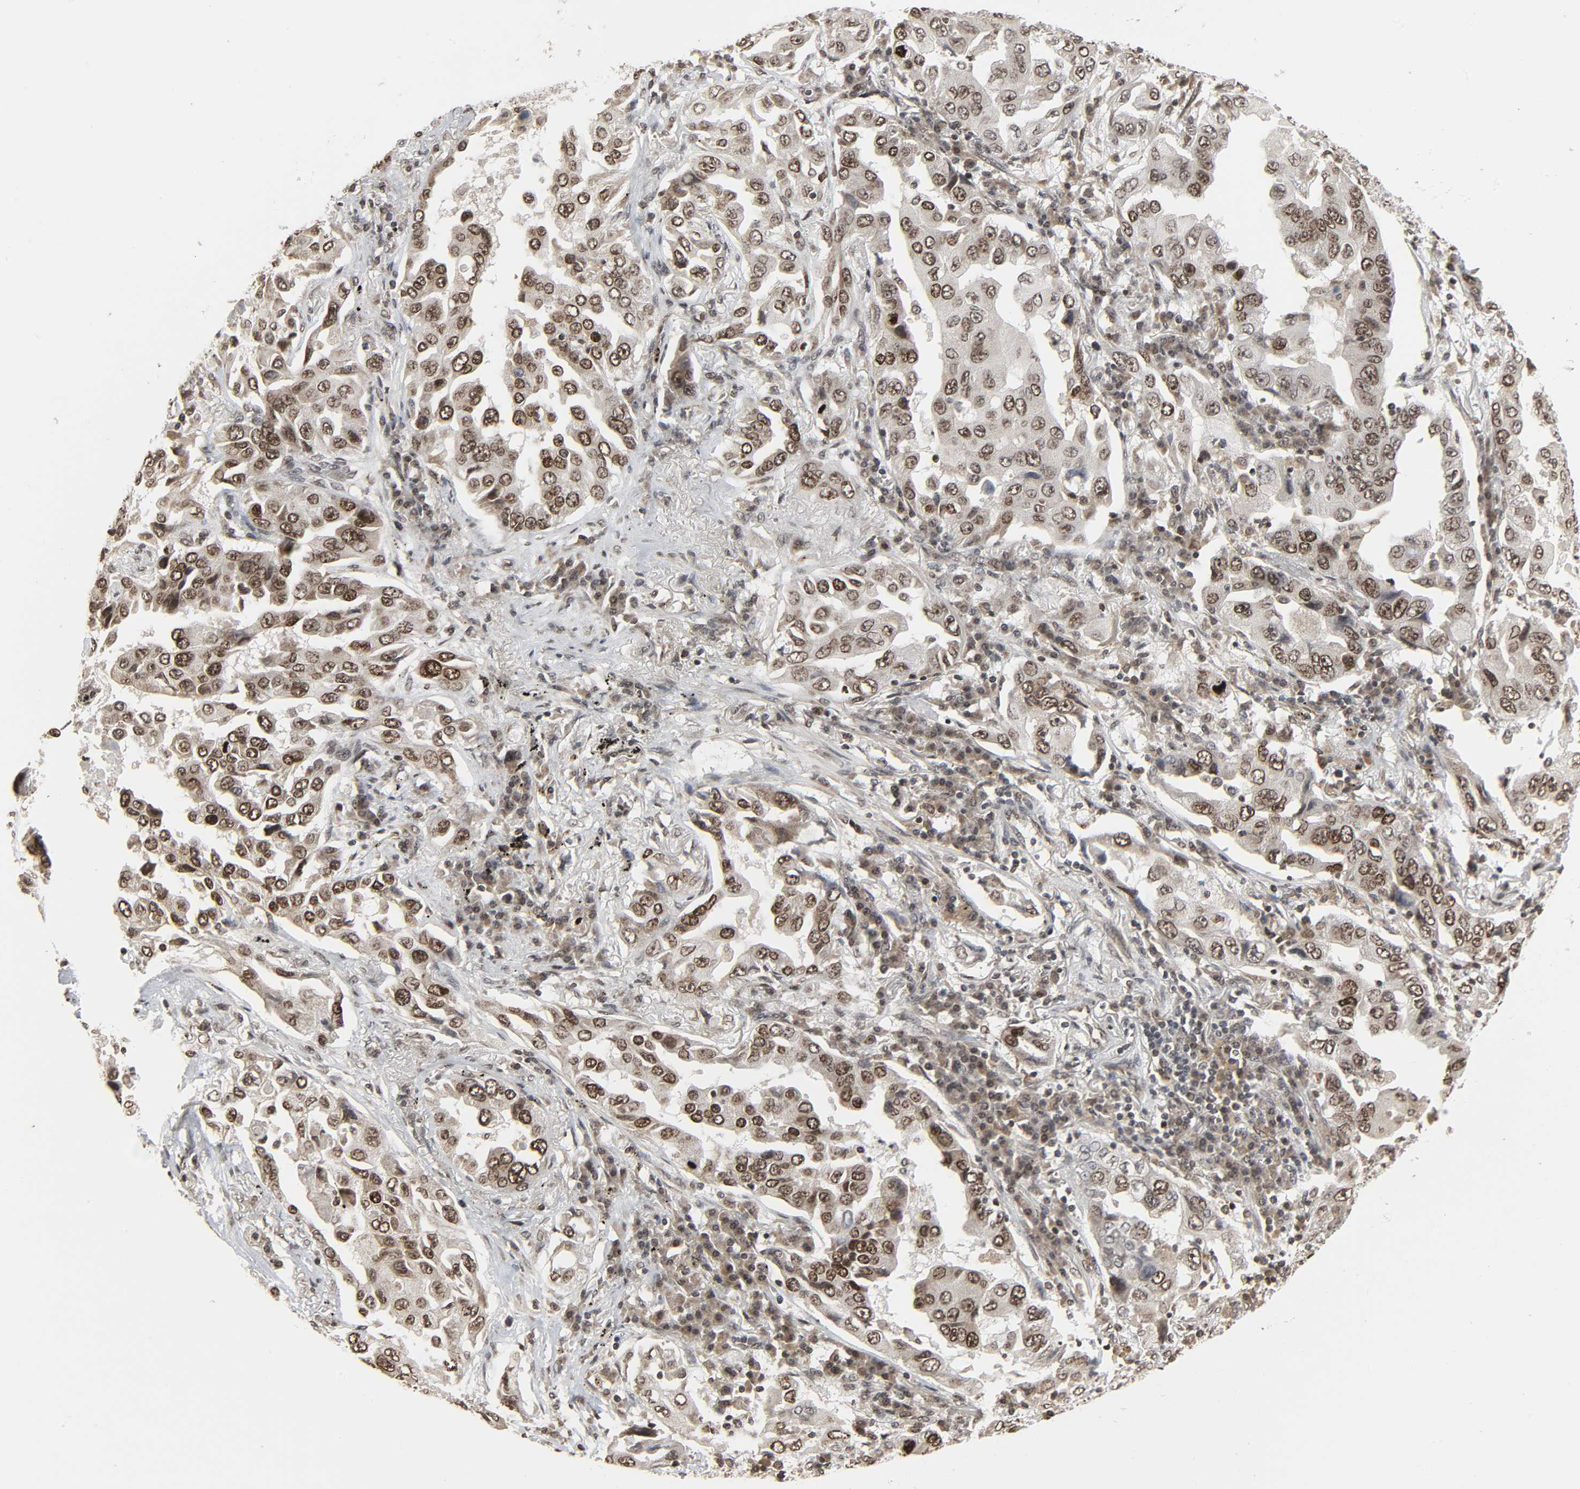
{"staining": {"intensity": "moderate", "quantity": ">75%", "location": "nuclear"}, "tissue": "lung cancer", "cell_type": "Tumor cells", "image_type": "cancer", "snomed": [{"axis": "morphology", "description": "Adenocarcinoma, NOS"}, {"axis": "topography", "description": "Lung"}], "caption": "High-magnification brightfield microscopy of lung cancer stained with DAB (brown) and counterstained with hematoxylin (blue). tumor cells exhibit moderate nuclear expression is identified in approximately>75% of cells. The staining is performed using DAB (3,3'-diaminobenzidine) brown chromogen to label protein expression. The nuclei are counter-stained blue using hematoxylin.", "gene": "XRCC1", "patient": {"sex": "female", "age": 65}}